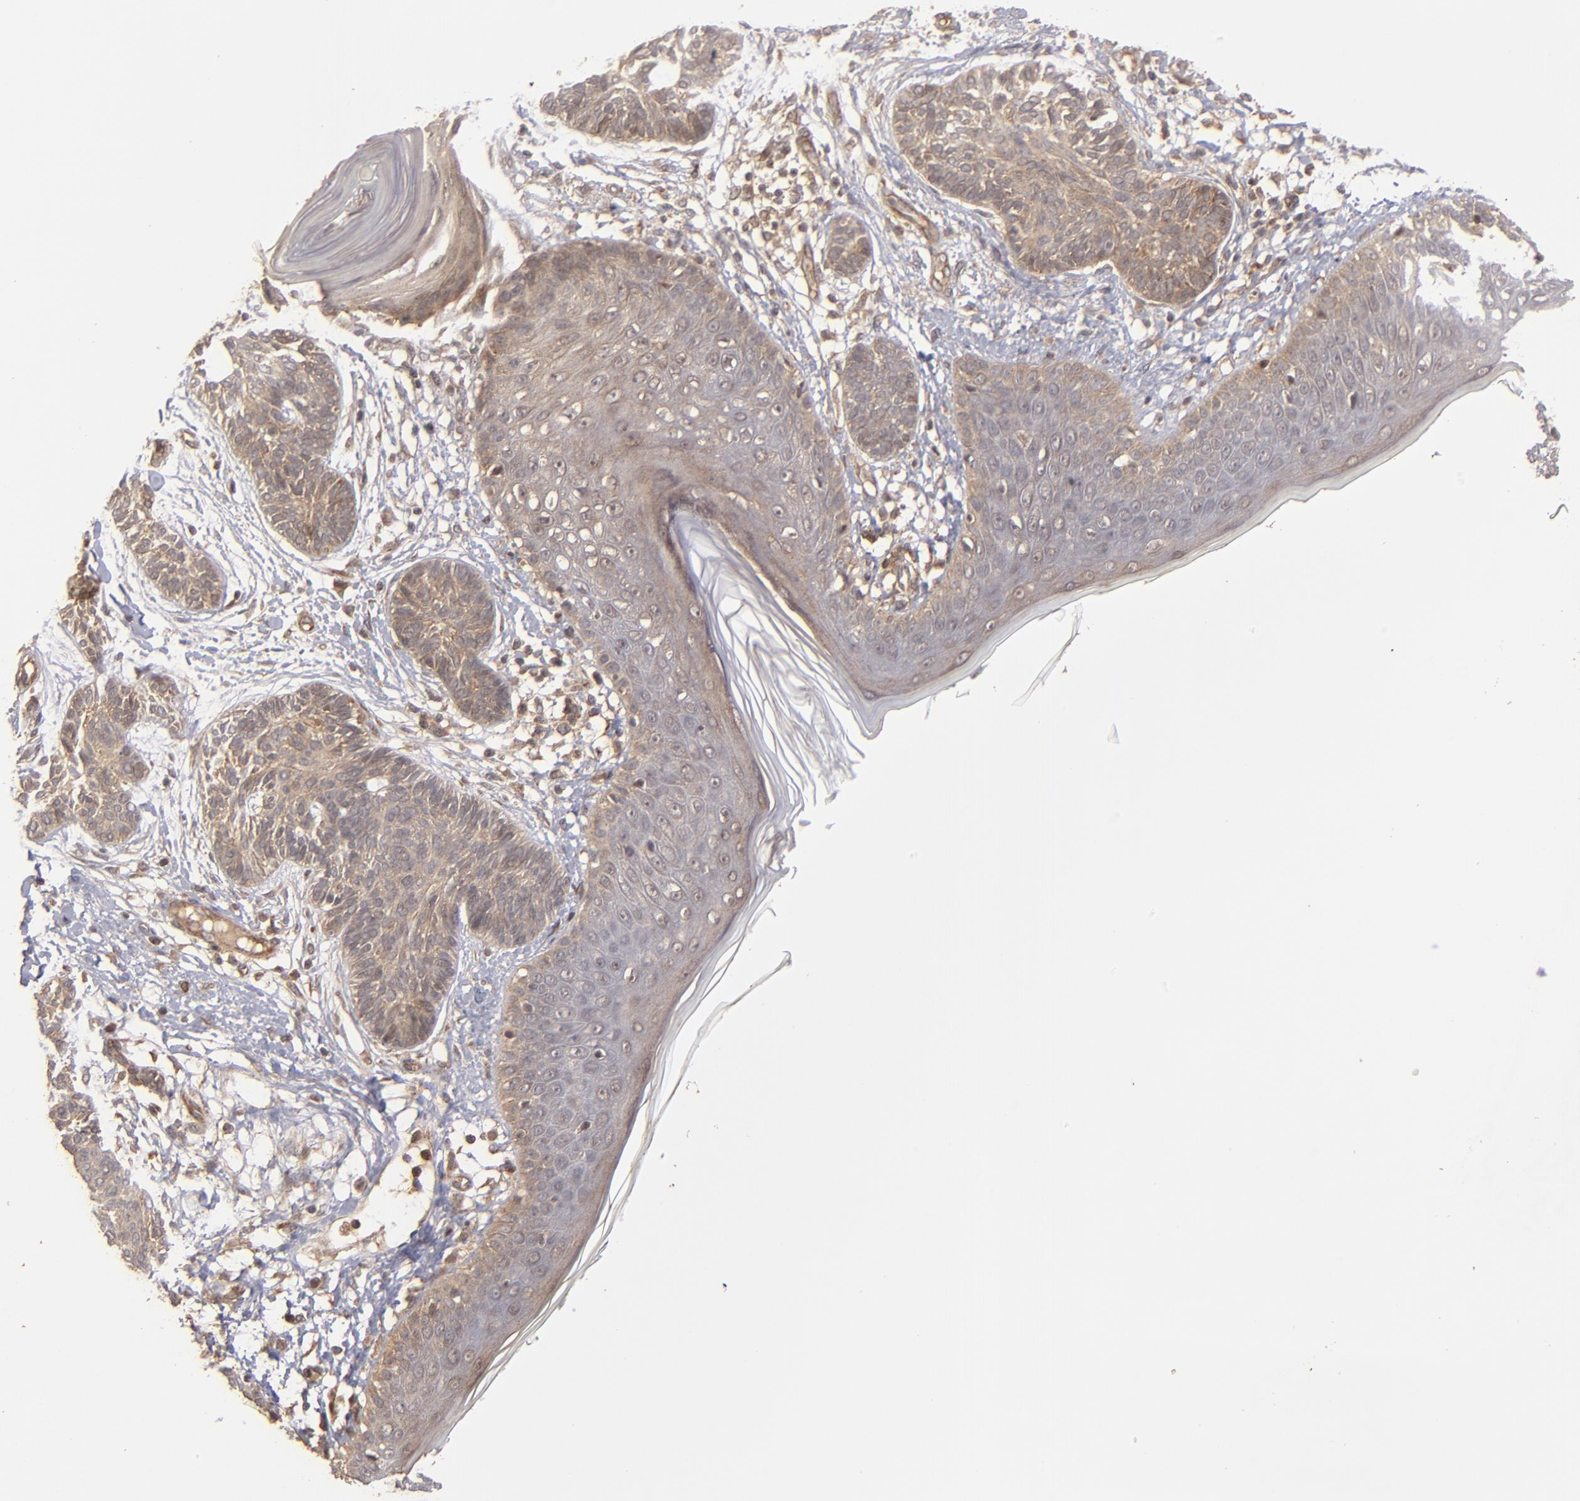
{"staining": {"intensity": "moderate", "quantity": ">75%", "location": "cytoplasmic/membranous"}, "tissue": "skin cancer", "cell_type": "Tumor cells", "image_type": "cancer", "snomed": [{"axis": "morphology", "description": "Normal tissue, NOS"}, {"axis": "morphology", "description": "Basal cell carcinoma"}, {"axis": "topography", "description": "Skin"}], "caption": "Brown immunohistochemical staining in skin cancer (basal cell carcinoma) demonstrates moderate cytoplasmic/membranous expression in about >75% of tumor cells. The staining was performed using DAB, with brown indicating positive protein expression. Nuclei are stained blue with hematoxylin.", "gene": "BDKRB1", "patient": {"sex": "male", "age": 63}}